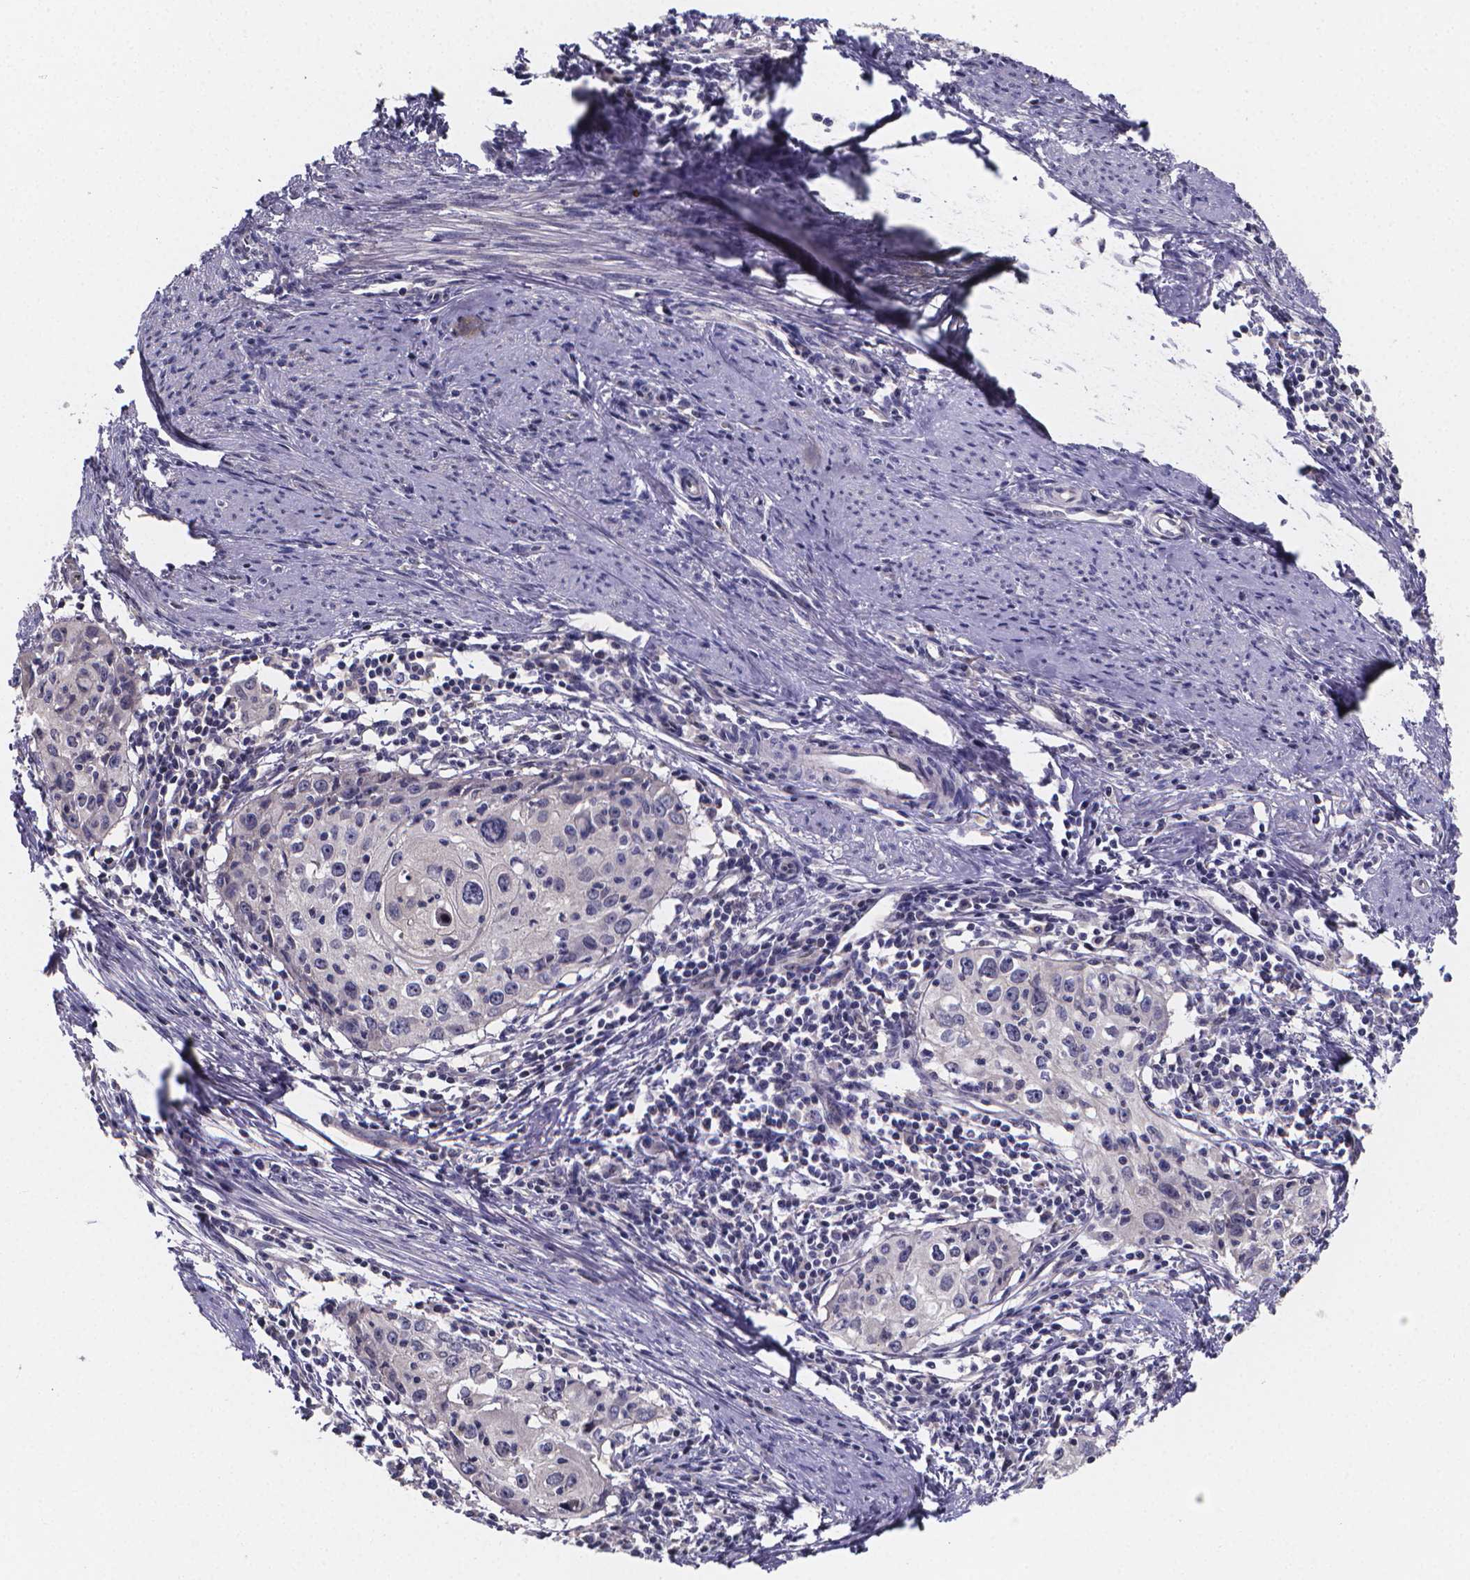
{"staining": {"intensity": "negative", "quantity": "none", "location": "none"}, "tissue": "cervical cancer", "cell_type": "Tumor cells", "image_type": "cancer", "snomed": [{"axis": "morphology", "description": "Squamous cell carcinoma, NOS"}, {"axis": "topography", "description": "Cervix"}], "caption": "High magnification brightfield microscopy of cervical squamous cell carcinoma stained with DAB (brown) and counterstained with hematoxylin (blue): tumor cells show no significant staining. Brightfield microscopy of IHC stained with DAB (3,3'-diaminobenzidine) (brown) and hematoxylin (blue), captured at high magnification.", "gene": "PAH", "patient": {"sex": "female", "age": 40}}